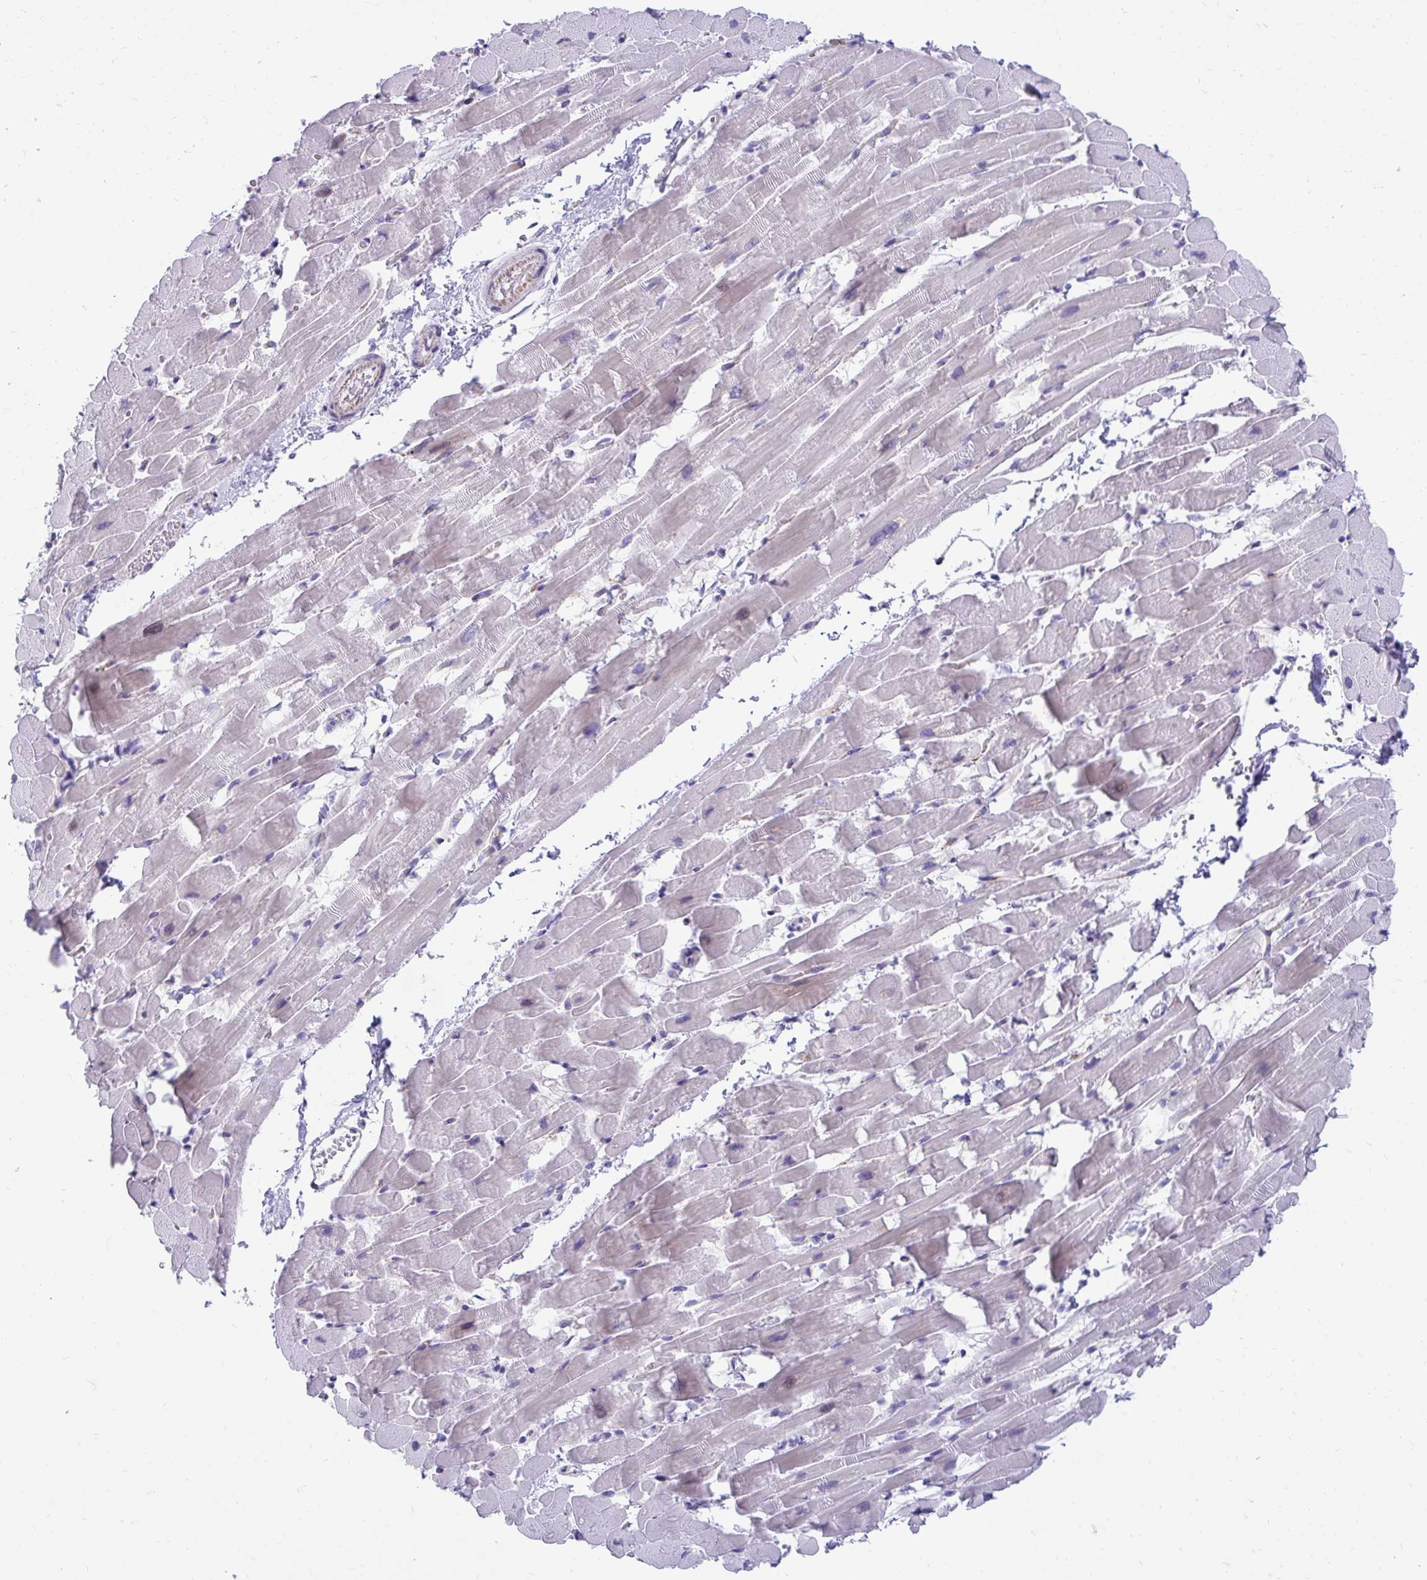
{"staining": {"intensity": "weak", "quantity": "<25%", "location": "cytoplasmic/membranous"}, "tissue": "heart muscle", "cell_type": "Cardiomyocytes", "image_type": "normal", "snomed": [{"axis": "morphology", "description": "Normal tissue, NOS"}, {"axis": "topography", "description": "Heart"}], "caption": "Immunohistochemistry micrograph of unremarkable human heart muscle stained for a protein (brown), which displays no positivity in cardiomyocytes.", "gene": "TSBP1", "patient": {"sex": "male", "age": 37}}